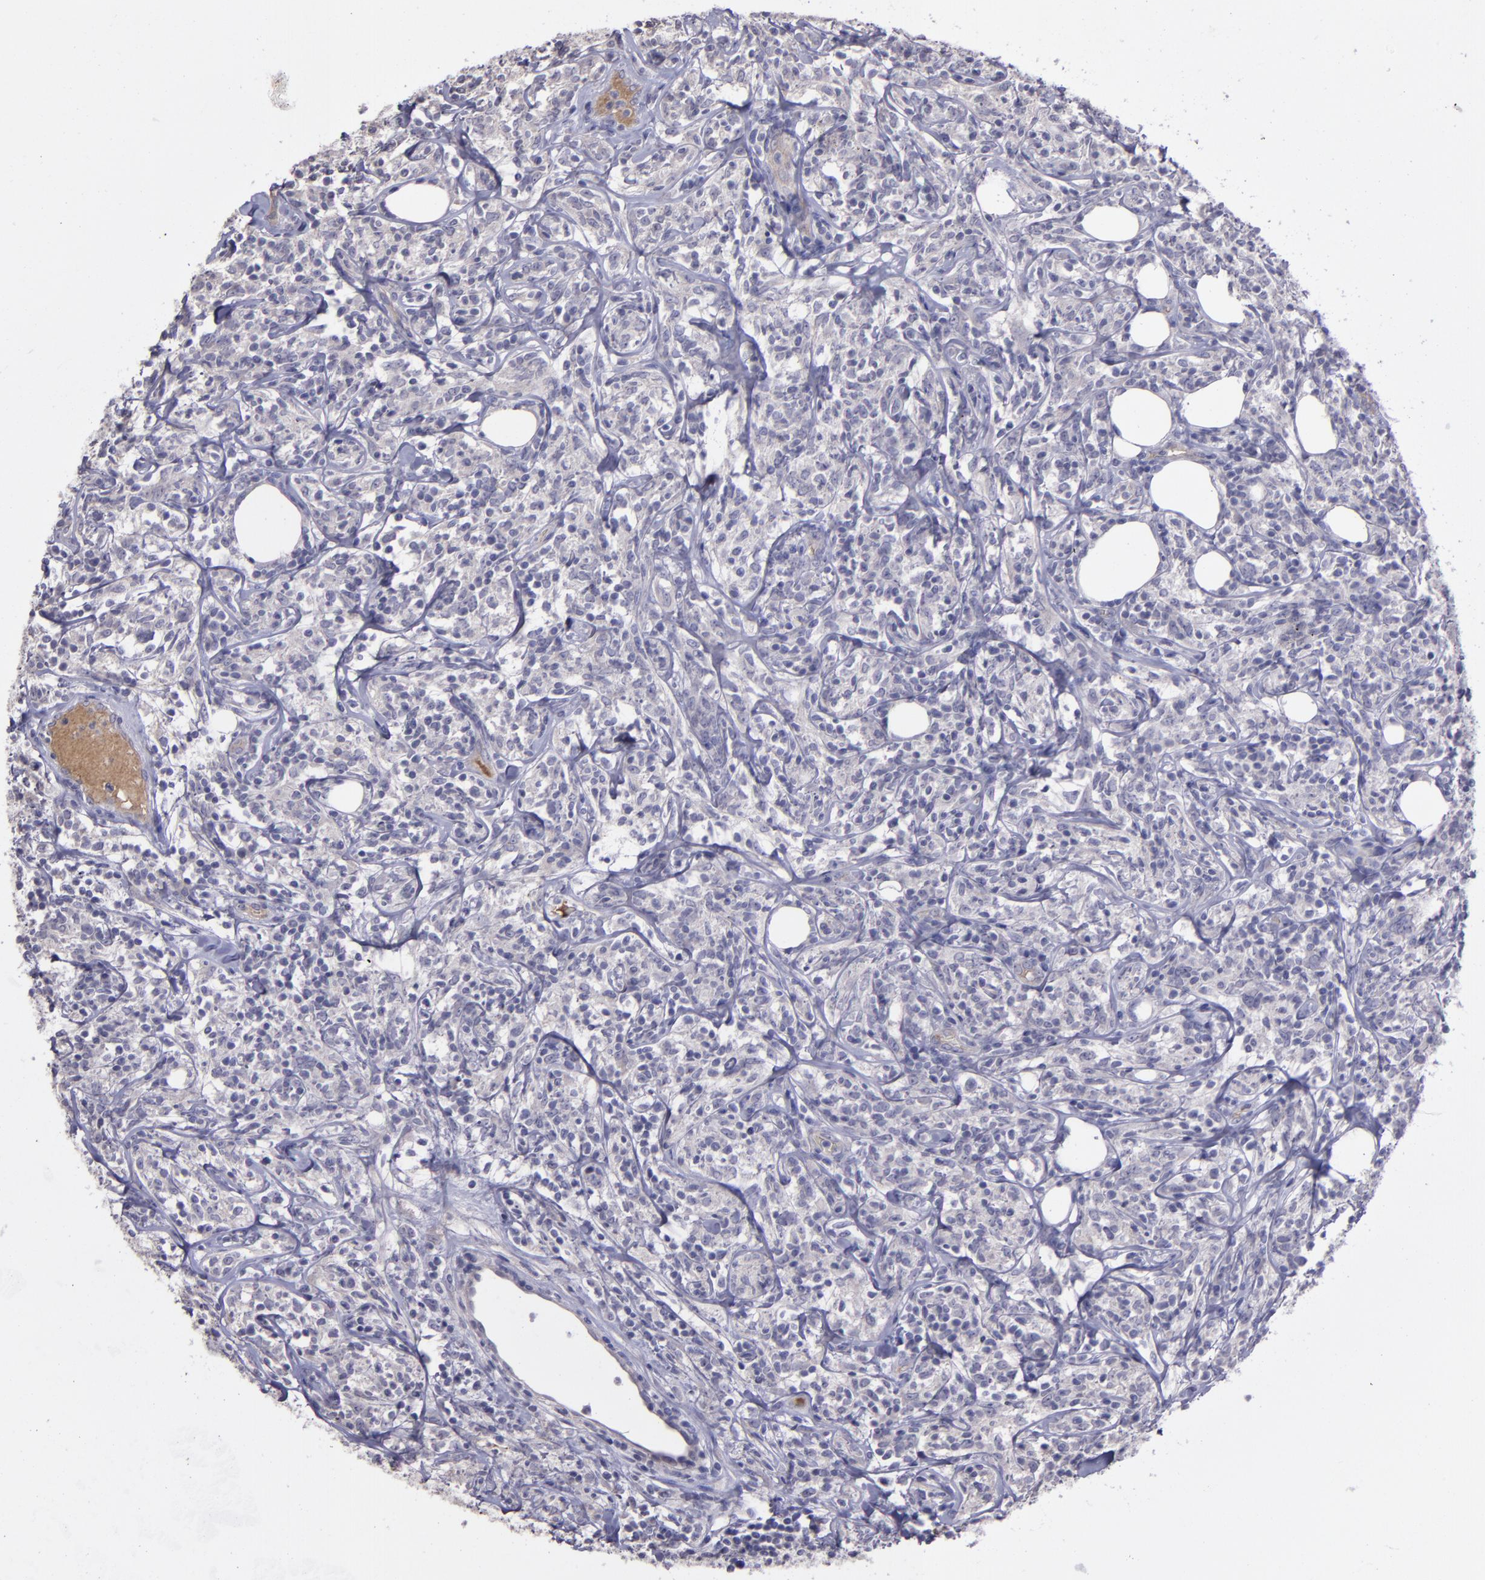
{"staining": {"intensity": "negative", "quantity": "none", "location": "none"}, "tissue": "lymphoma", "cell_type": "Tumor cells", "image_type": "cancer", "snomed": [{"axis": "morphology", "description": "Malignant lymphoma, non-Hodgkin's type, High grade"}, {"axis": "topography", "description": "Lymph node"}], "caption": "An image of human high-grade malignant lymphoma, non-Hodgkin's type is negative for staining in tumor cells. The staining was performed using DAB to visualize the protein expression in brown, while the nuclei were stained in blue with hematoxylin (Magnification: 20x).", "gene": "MASP1", "patient": {"sex": "female", "age": 84}}